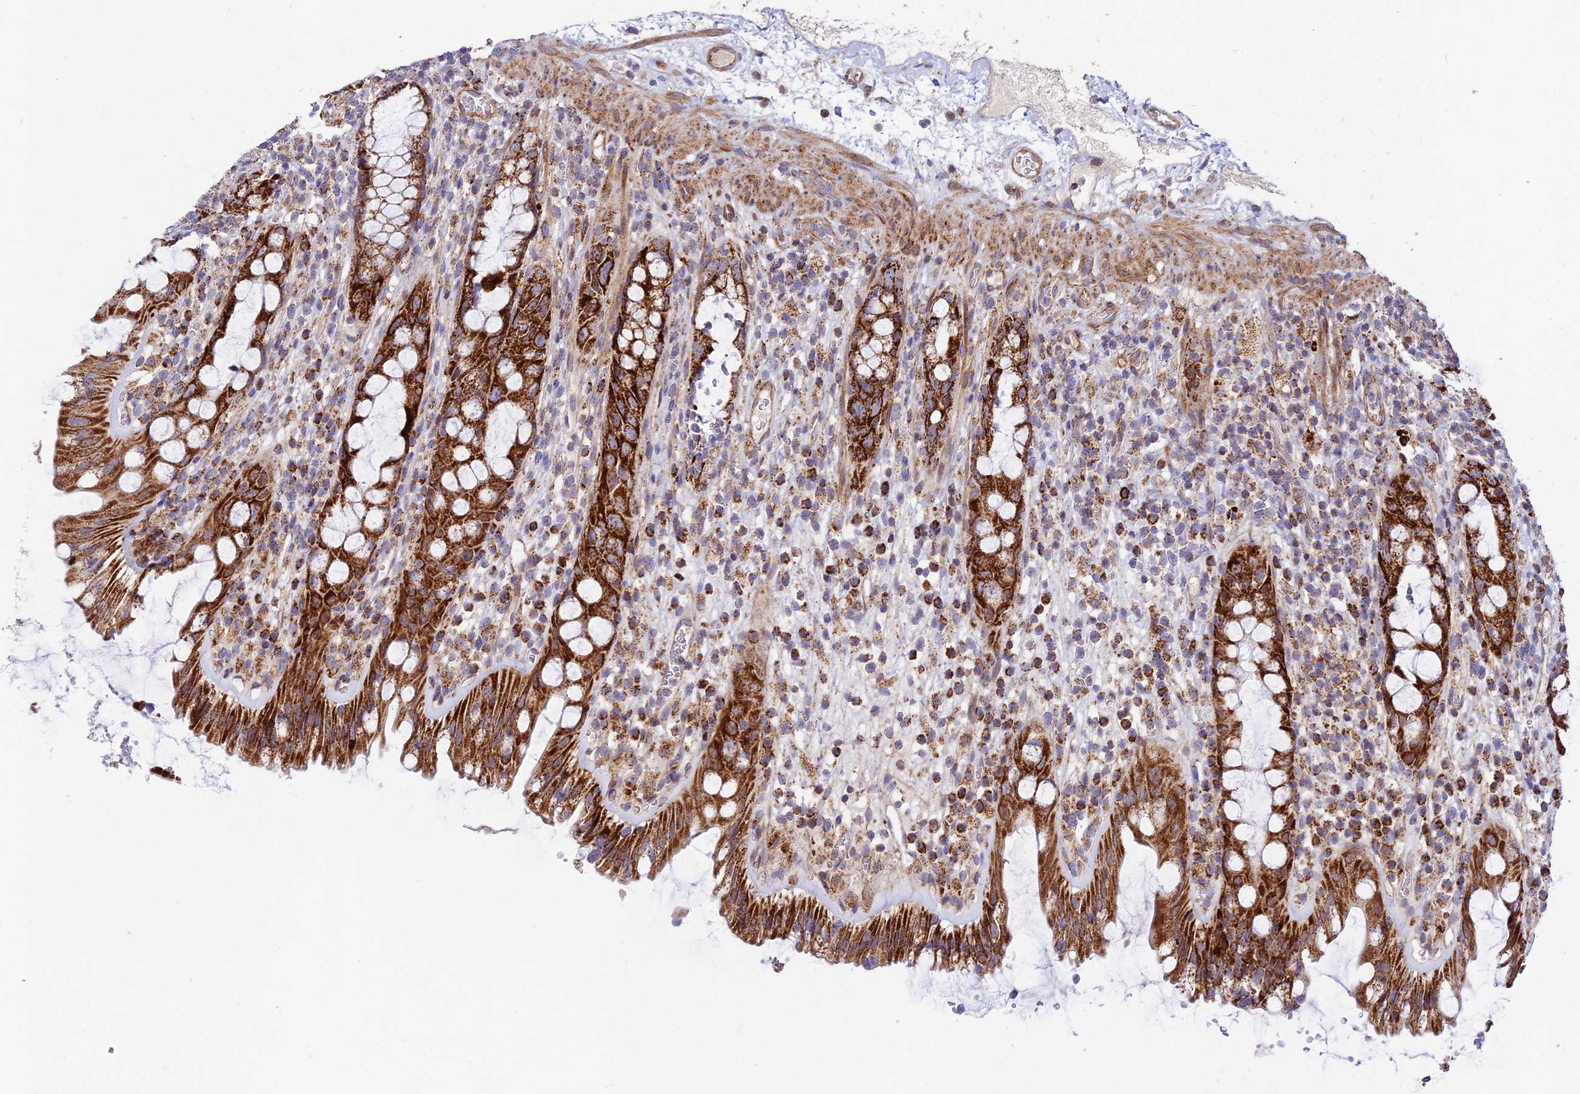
{"staining": {"intensity": "strong", "quantity": ">75%", "location": "cytoplasmic/membranous"}, "tissue": "rectum", "cell_type": "Glandular cells", "image_type": "normal", "snomed": [{"axis": "morphology", "description": "Normal tissue, NOS"}, {"axis": "topography", "description": "Rectum"}], "caption": "Immunohistochemical staining of benign rectum demonstrates strong cytoplasmic/membranous protein positivity in about >75% of glandular cells.", "gene": "KHDC3L", "patient": {"sex": "female", "age": 57}}